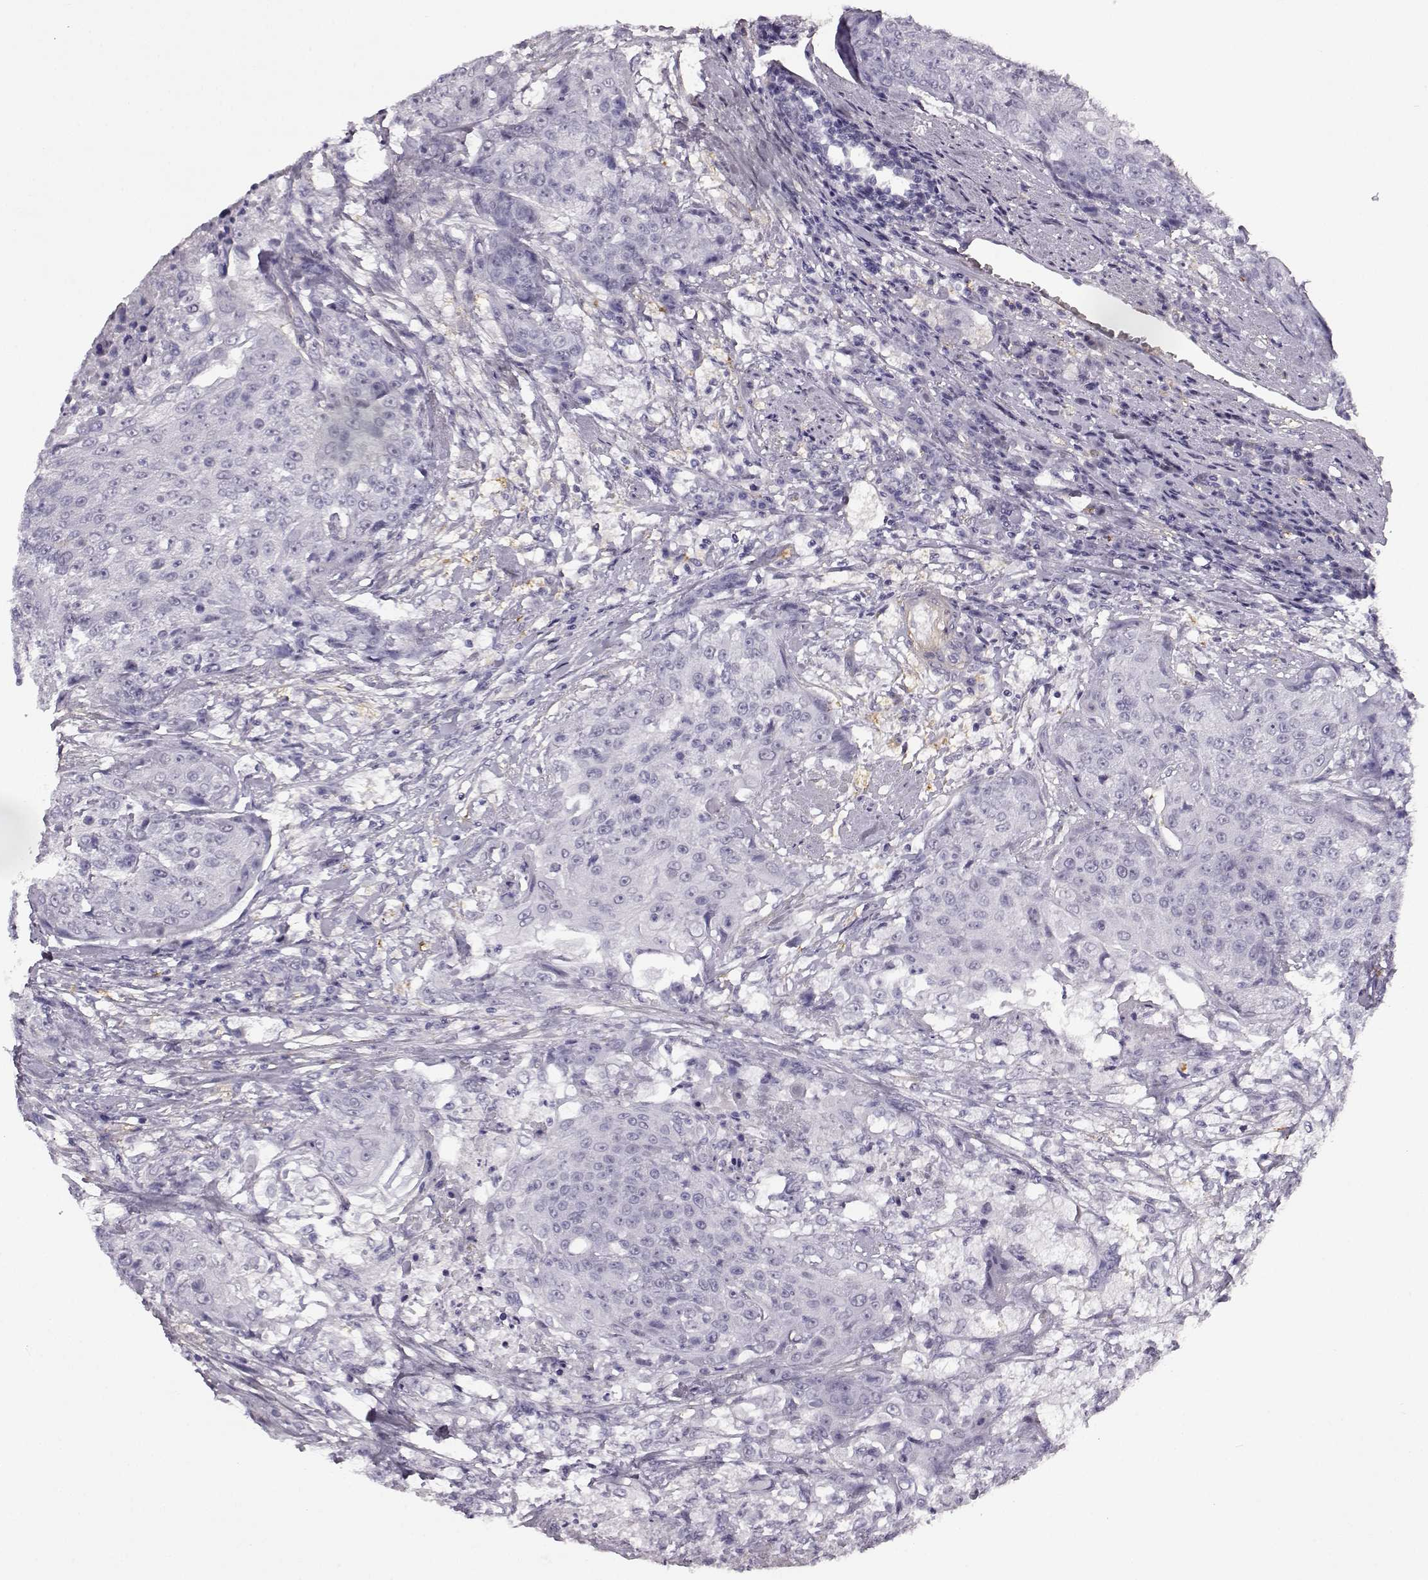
{"staining": {"intensity": "negative", "quantity": "none", "location": "none"}, "tissue": "urothelial cancer", "cell_type": "Tumor cells", "image_type": "cancer", "snomed": [{"axis": "morphology", "description": "Urothelial carcinoma, High grade"}, {"axis": "topography", "description": "Urinary bladder"}], "caption": "Tumor cells are negative for protein expression in human high-grade urothelial carcinoma. Nuclei are stained in blue.", "gene": "TRIM69", "patient": {"sex": "female", "age": 63}}